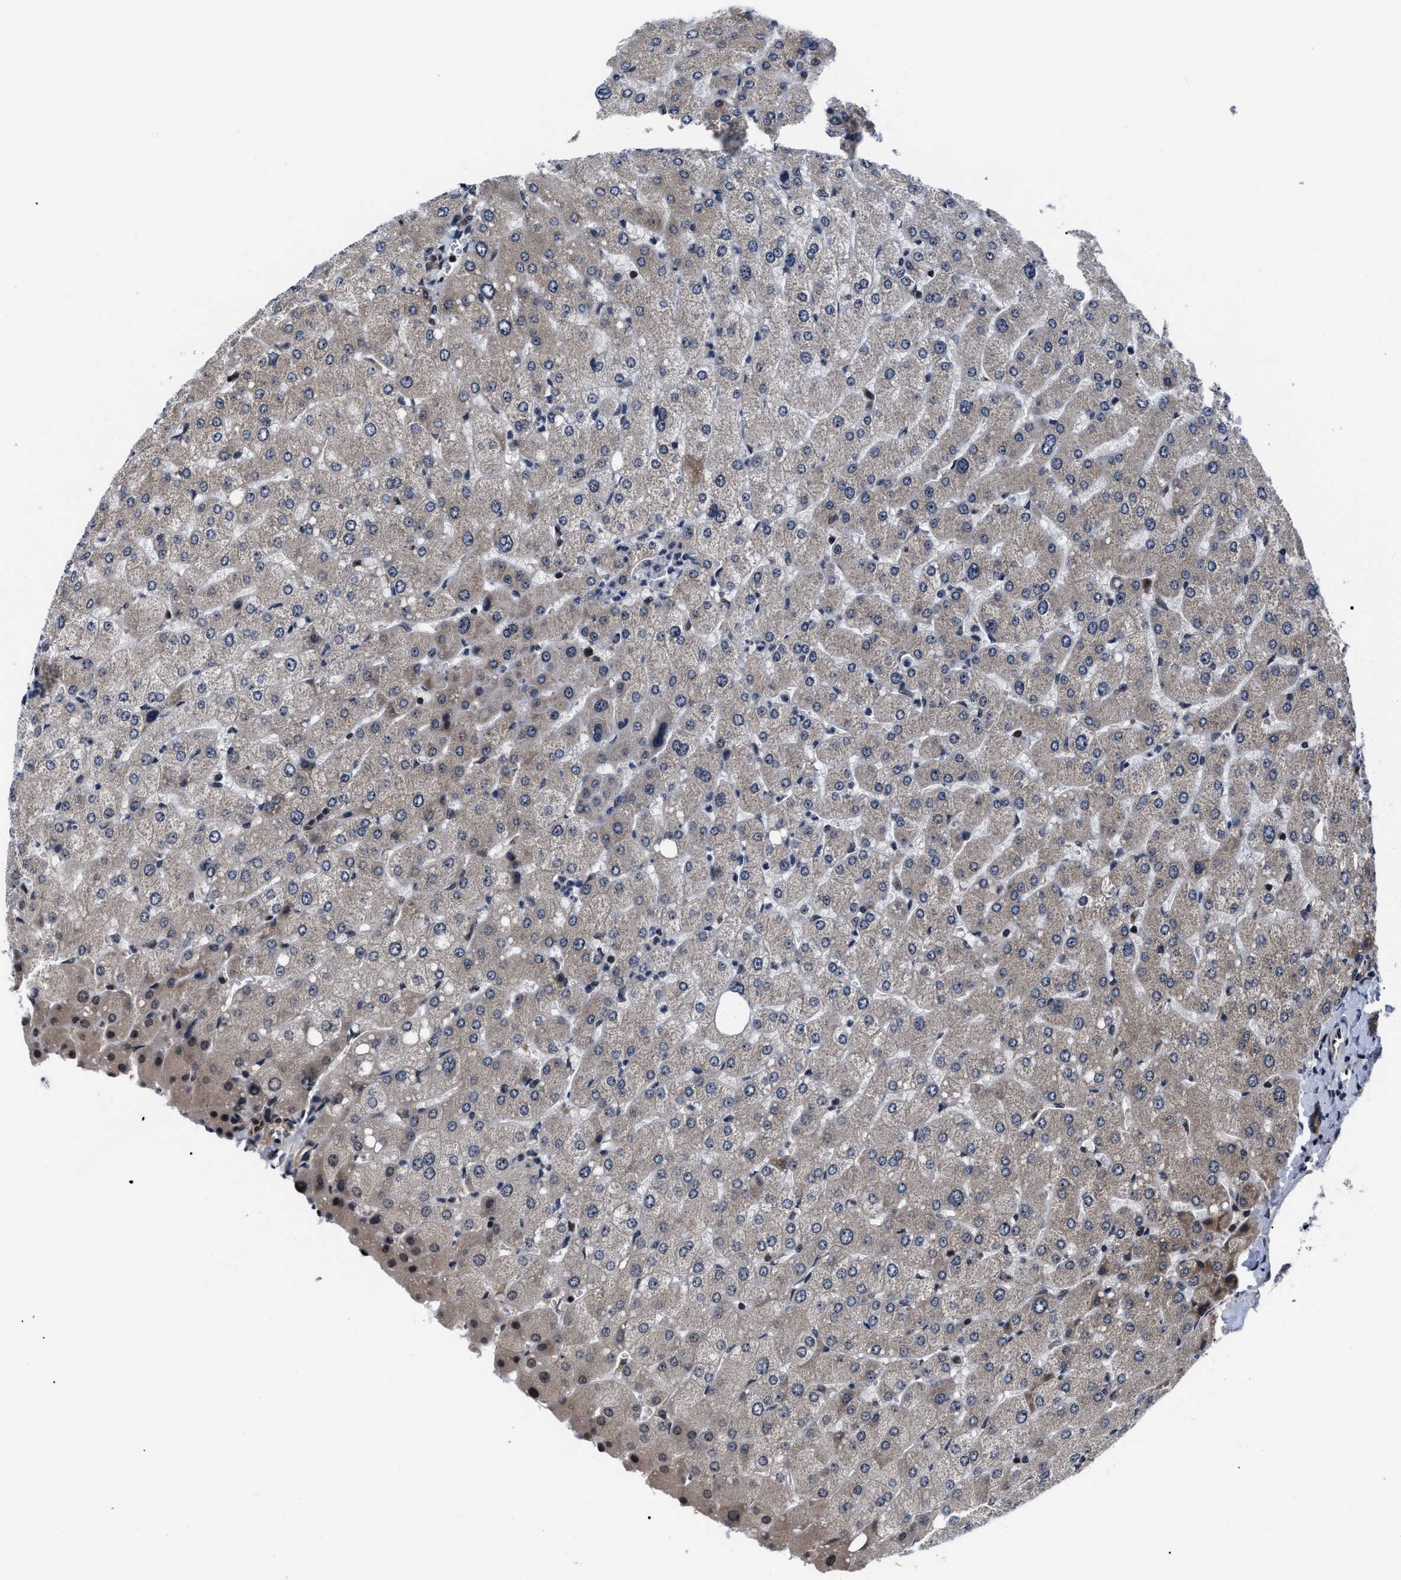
{"staining": {"intensity": "negative", "quantity": "none", "location": "none"}, "tissue": "liver", "cell_type": "Cholangiocytes", "image_type": "normal", "snomed": [{"axis": "morphology", "description": "Normal tissue, NOS"}, {"axis": "topography", "description": "Liver"}], "caption": "This is an immunohistochemistry (IHC) histopathology image of normal human liver. There is no staining in cholangiocytes.", "gene": "CSNK2A1", "patient": {"sex": "male", "age": 55}}